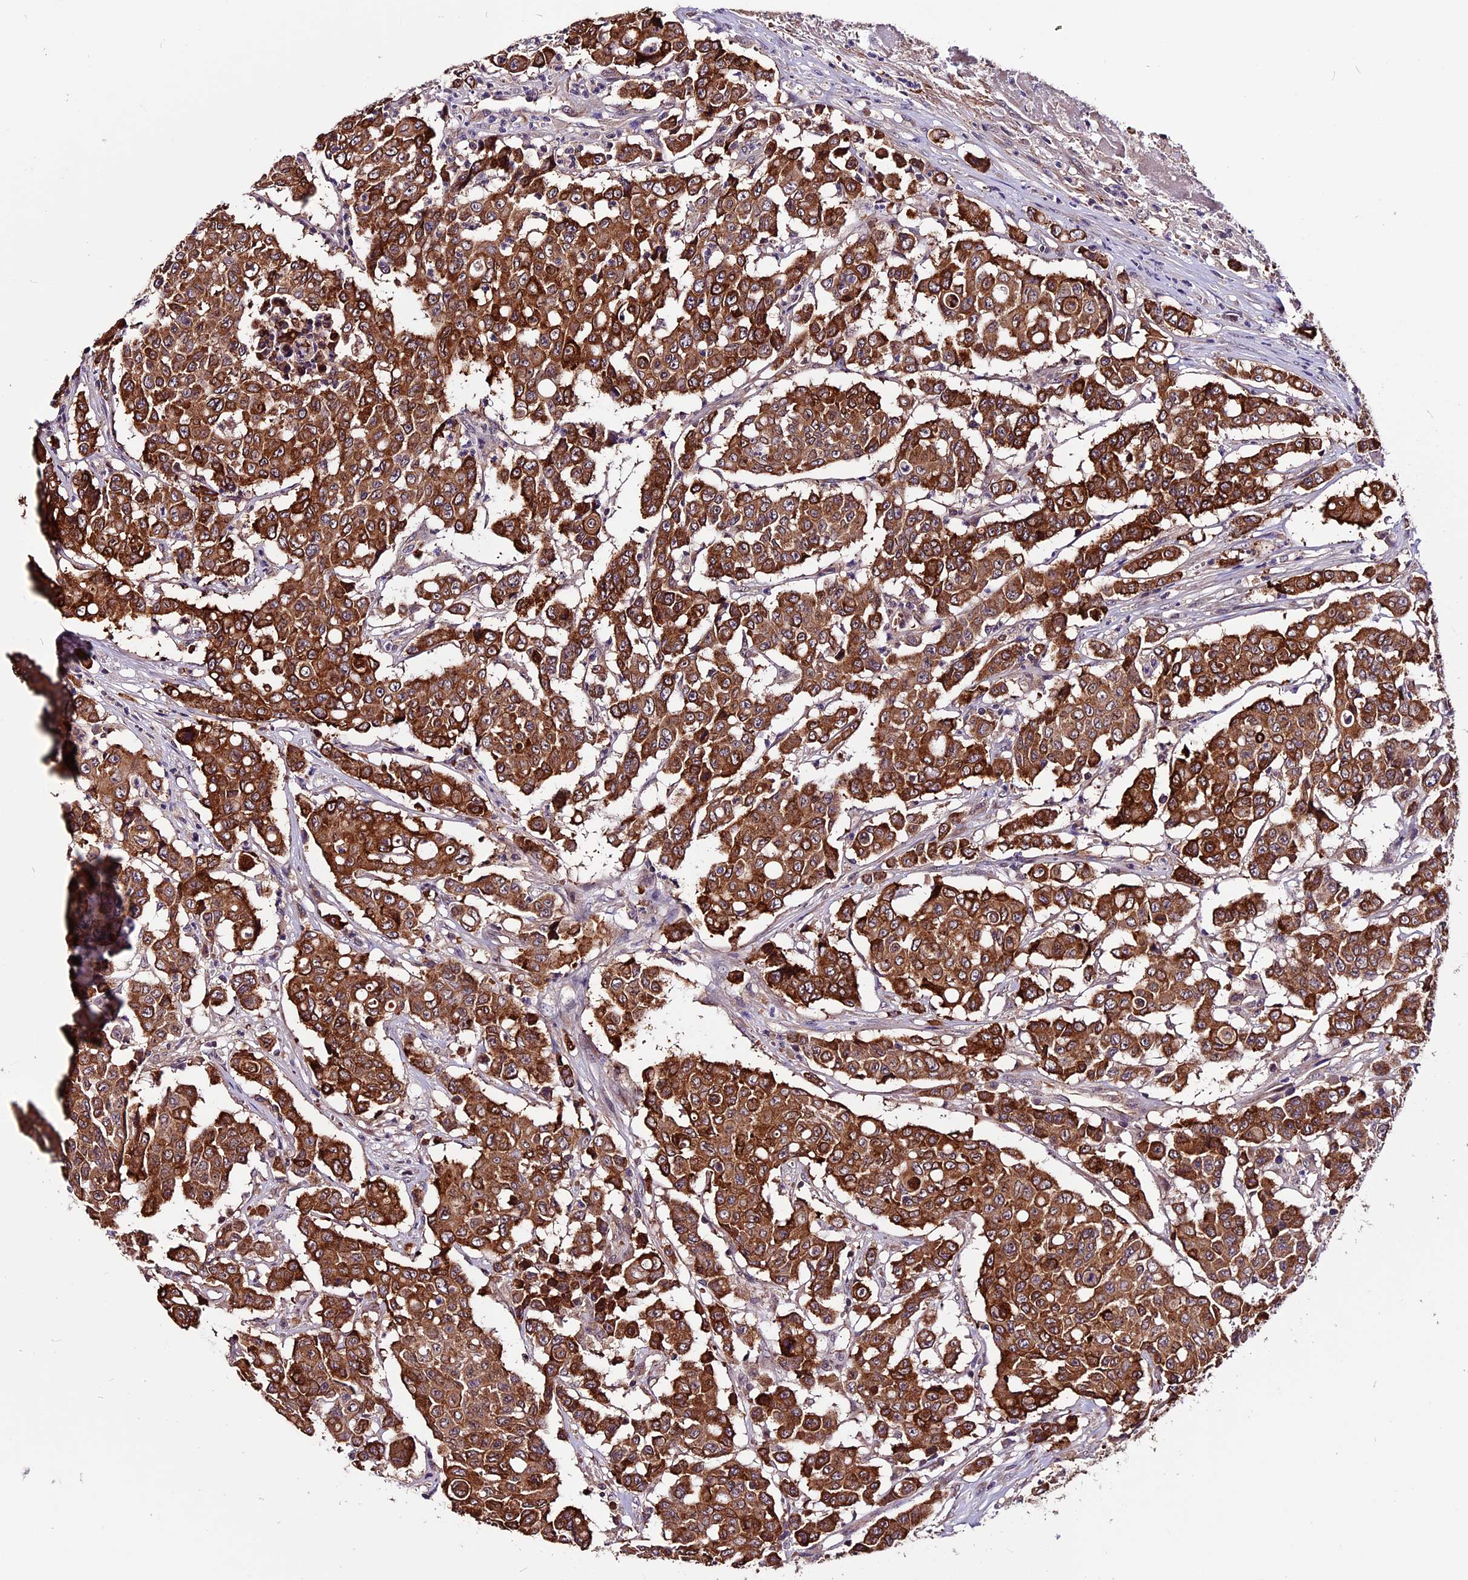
{"staining": {"intensity": "strong", "quantity": ">75%", "location": "cytoplasmic/membranous"}, "tissue": "colorectal cancer", "cell_type": "Tumor cells", "image_type": "cancer", "snomed": [{"axis": "morphology", "description": "Adenocarcinoma, NOS"}, {"axis": "topography", "description": "Colon"}], "caption": "This image exhibits immunohistochemistry staining of colorectal cancer (adenocarcinoma), with high strong cytoplasmic/membranous positivity in about >75% of tumor cells.", "gene": "RINL", "patient": {"sex": "male", "age": 51}}